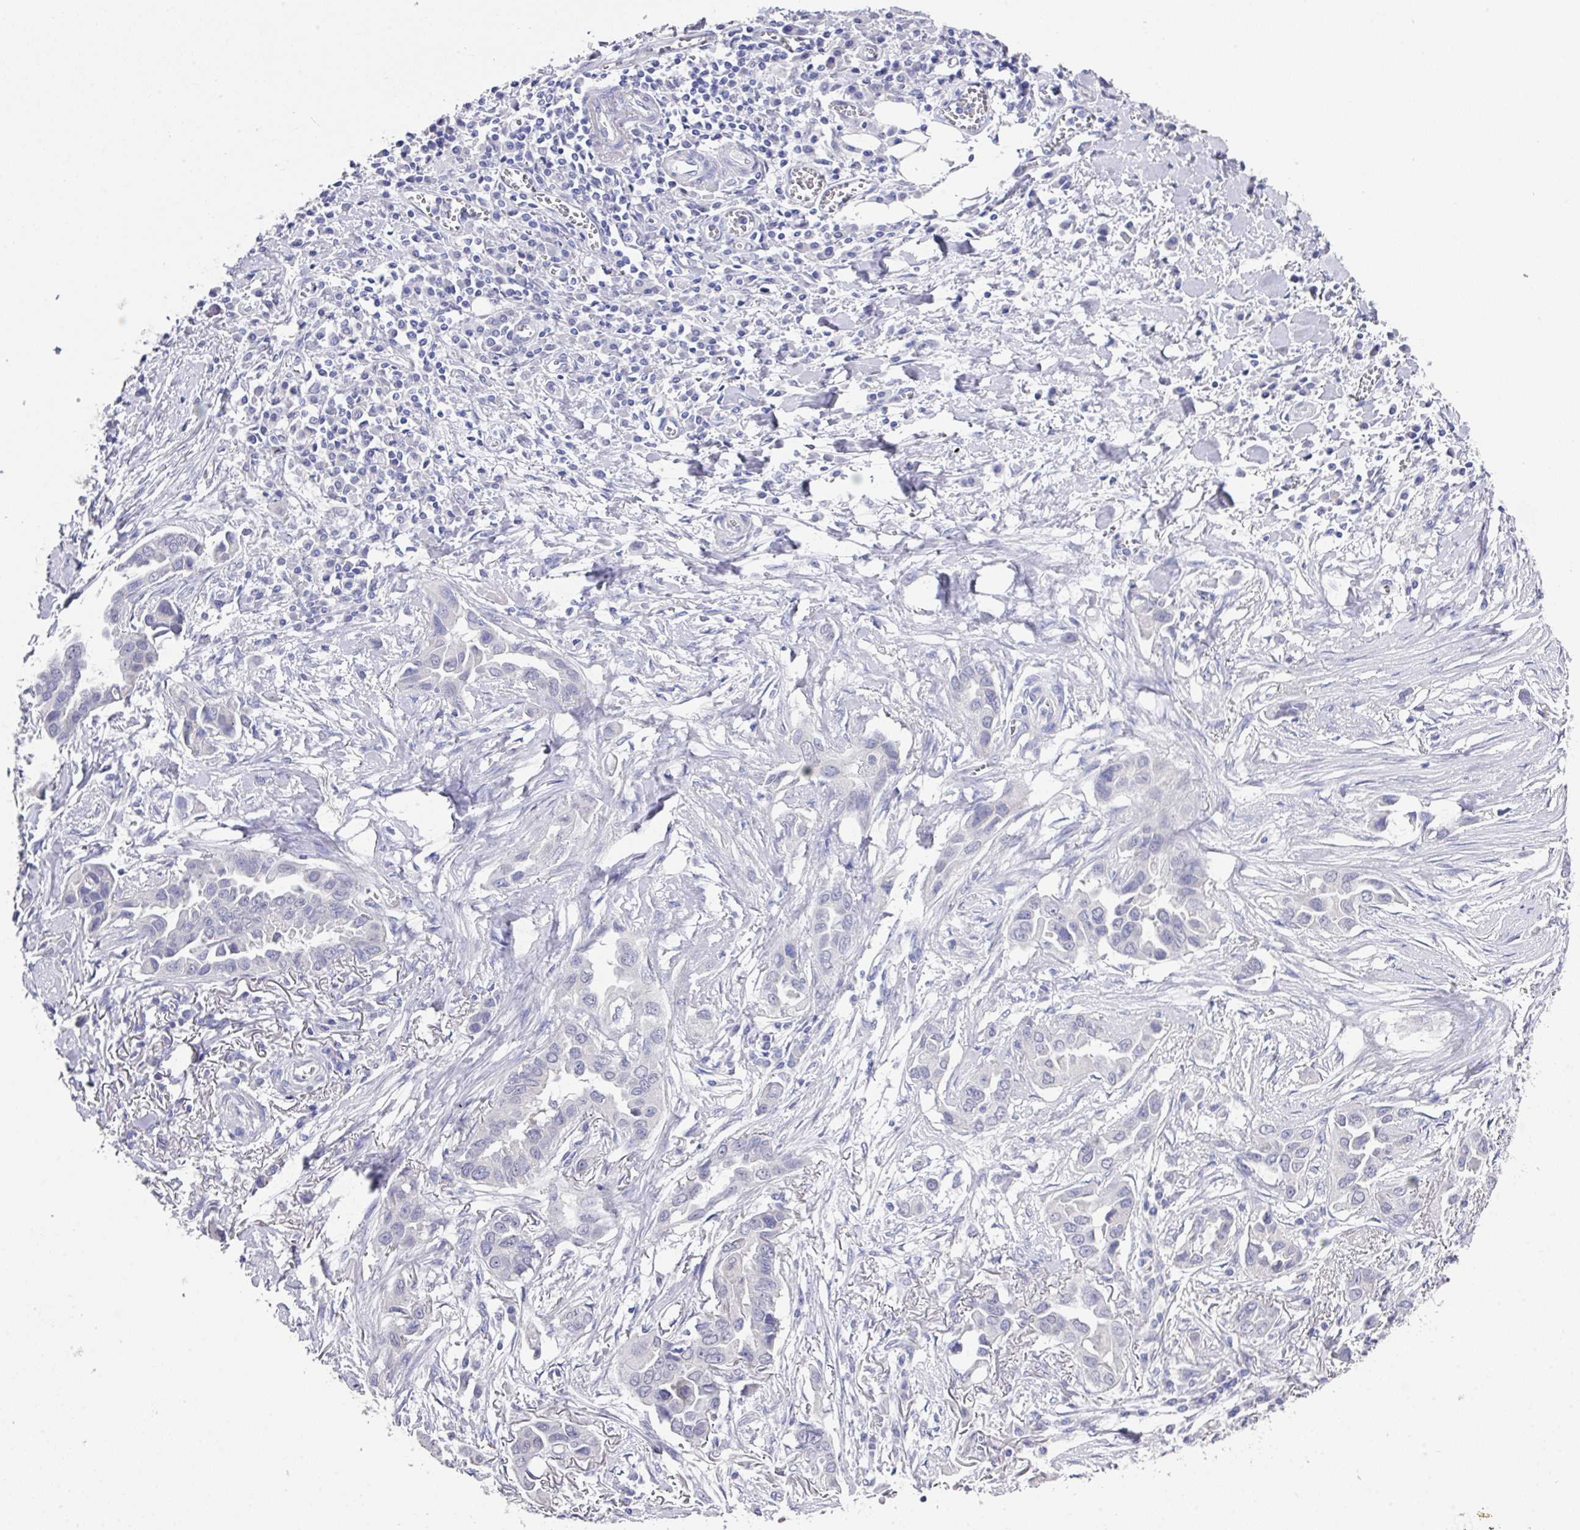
{"staining": {"intensity": "negative", "quantity": "none", "location": "none"}, "tissue": "lung cancer", "cell_type": "Tumor cells", "image_type": "cancer", "snomed": [{"axis": "morphology", "description": "Adenocarcinoma, NOS"}, {"axis": "topography", "description": "Lung"}], "caption": "Immunohistochemistry image of neoplastic tissue: human lung cancer (adenocarcinoma) stained with DAB (3,3'-diaminobenzidine) demonstrates no significant protein positivity in tumor cells. The staining was performed using DAB to visualize the protein expression in brown, while the nuclei were stained in blue with hematoxylin (Magnification: 20x).", "gene": "DAZL", "patient": {"sex": "female", "age": 76}}